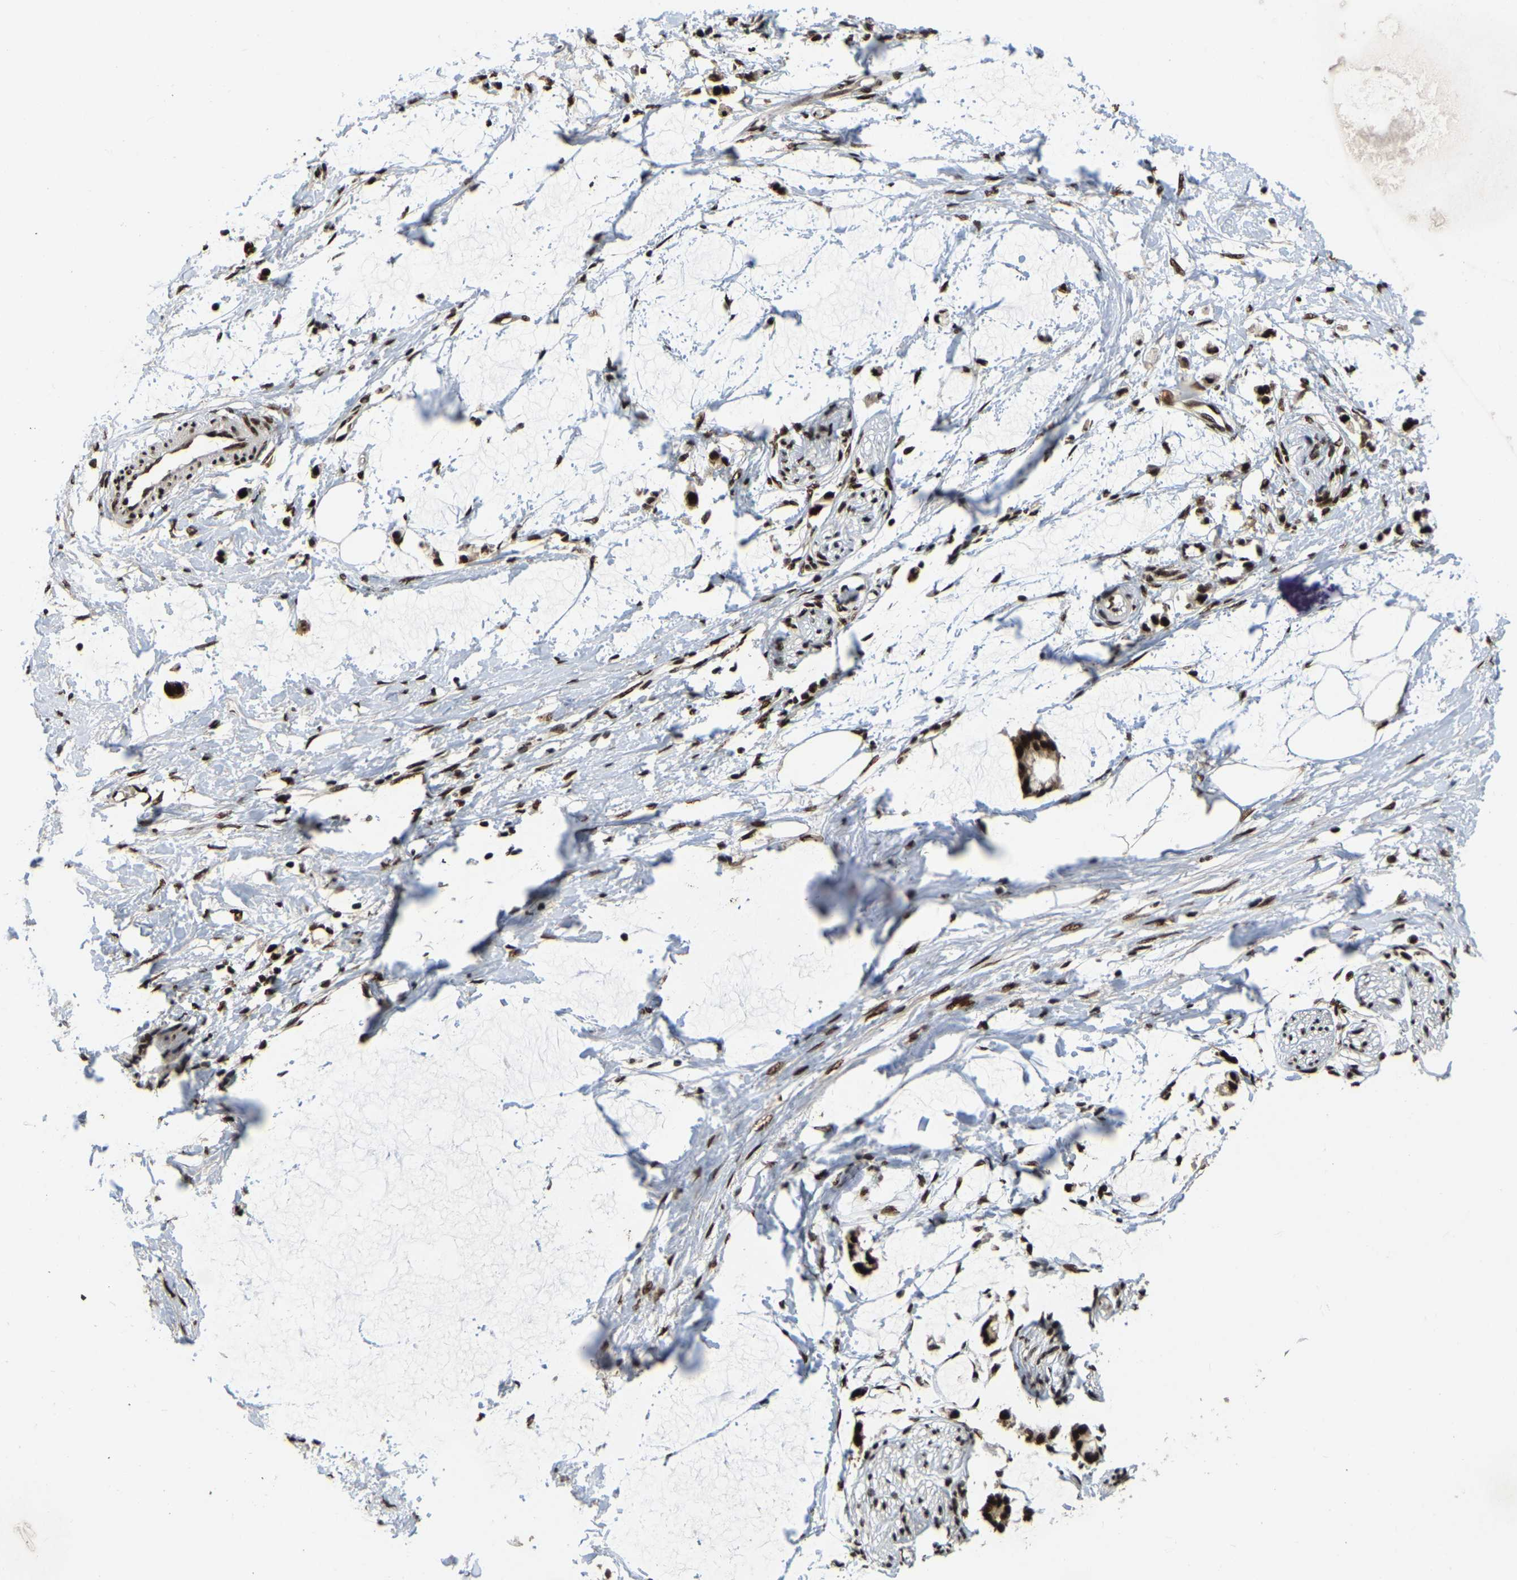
{"staining": {"intensity": "strong", "quantity": ">75%", "location": "nuclear"}, "tissue": "adipose tissue", "cell_type": "Adipocytes", "image_type": "normal", "snomed": [{"axis": "morphology", "description": "Normal tissue, NOS"}, {"axis": "morphology", "description": "Adenocarcinoma, NOS"}, {"axis": "topography", "description": "Colon"}, {"axis": "topography", "description": "Peripheral nerve tissue"}], "caption": "The photomicrograph reveals immunohistochemical staining of normal adipose tissue. There is strong nuclear staining is identified in about >75% of adipocytes.", "gene": "TBL1XR1", "patient": {"sex": "male", "age": 14}}